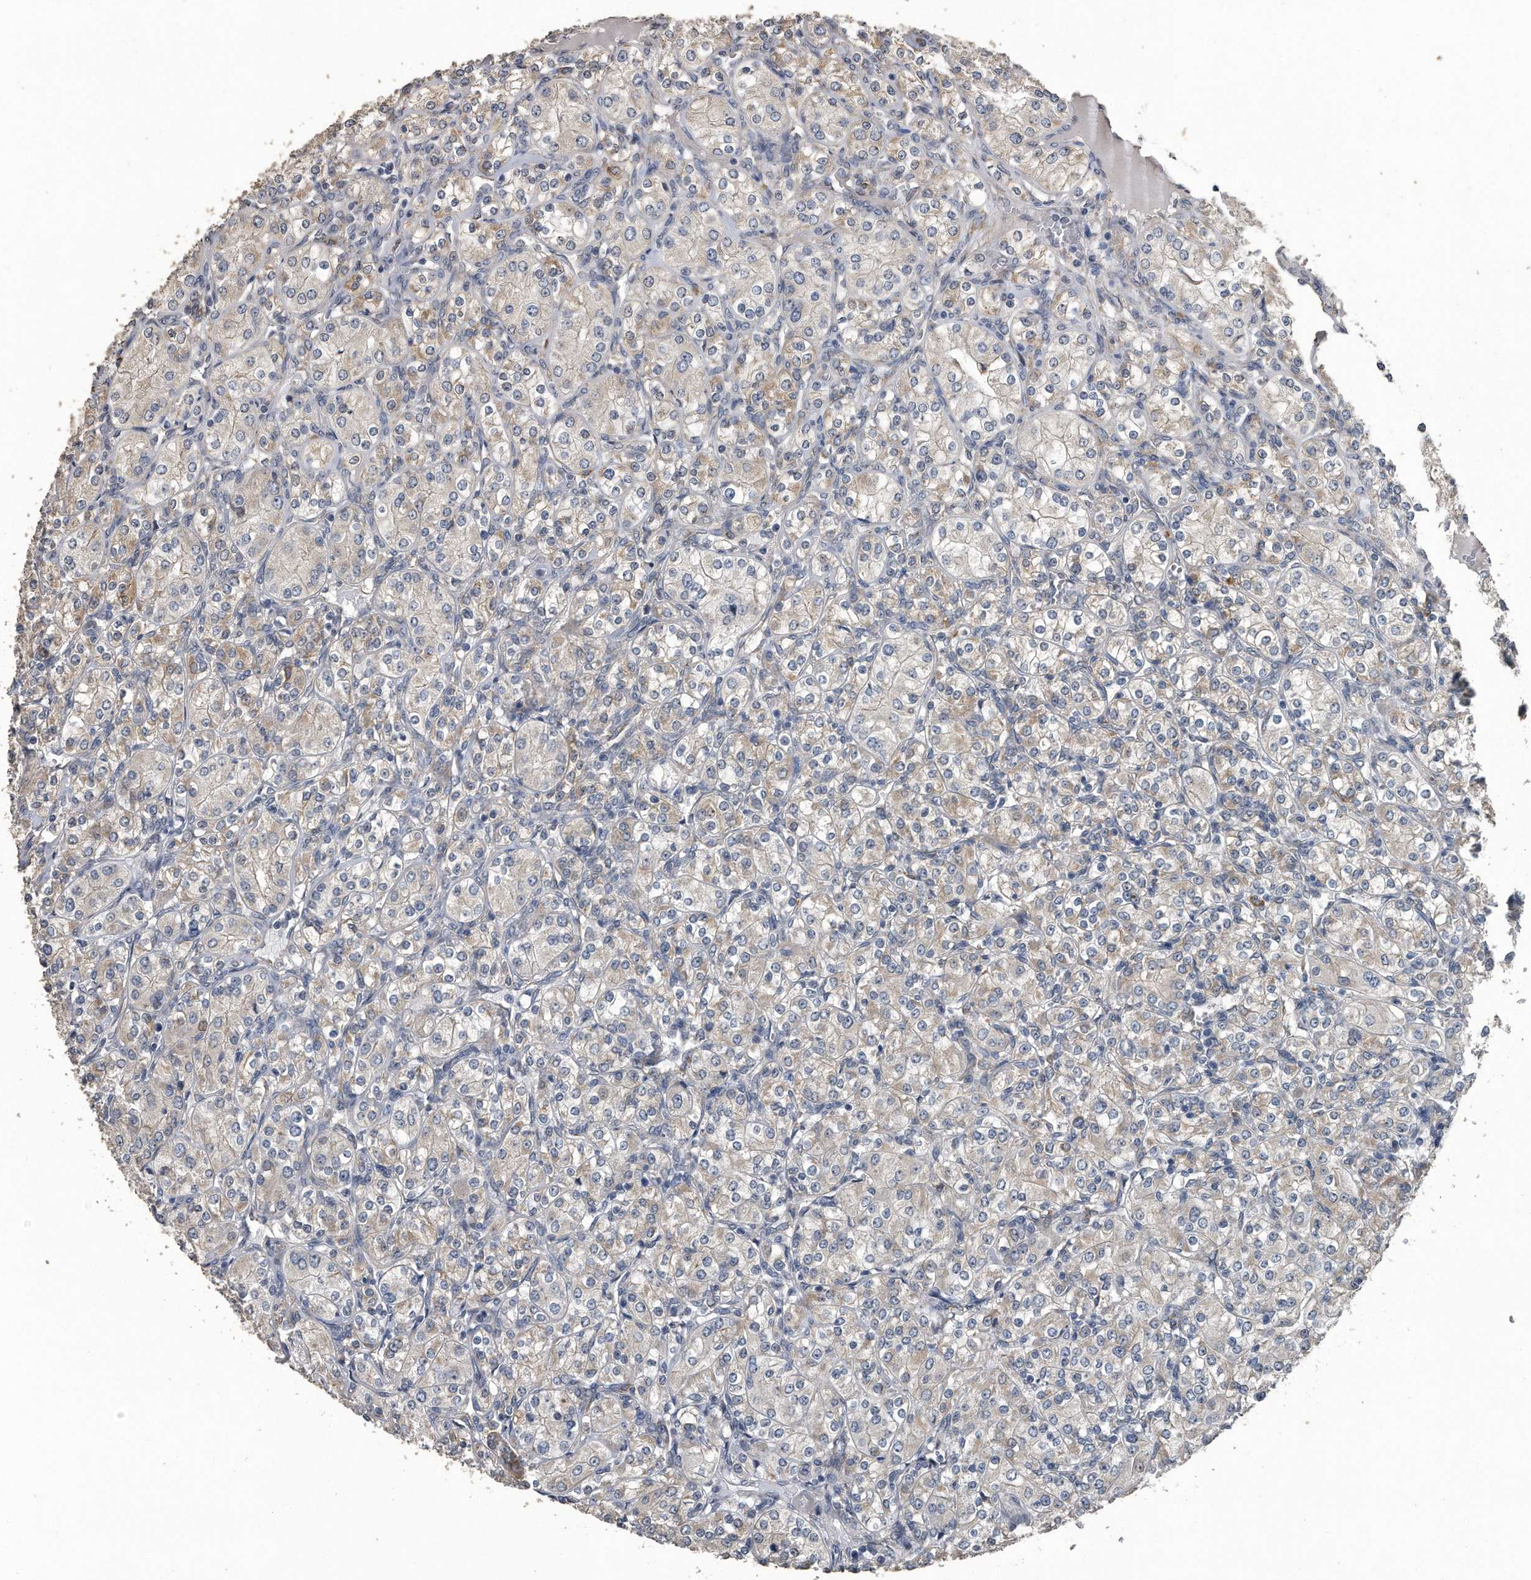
{"staining": {"intensity": "weak", "quantity": "<25%", "location": "cytoplasmic/membranous"}, "tissue": "renal cancer", "cell_type": "Tumor cells", "image_type": "cancer", "snomed": [{"axis": "morphology", "description": "Adenocarcinoma, NOS"}, {"axis": "topography", "description": "Kidney"}], "caption": "Immunohistochemical staining of renal cancer reveals no significant positivity in tumor cells.", "gene": "PCLO", "patient": {"sex": "male", "age": 77}}